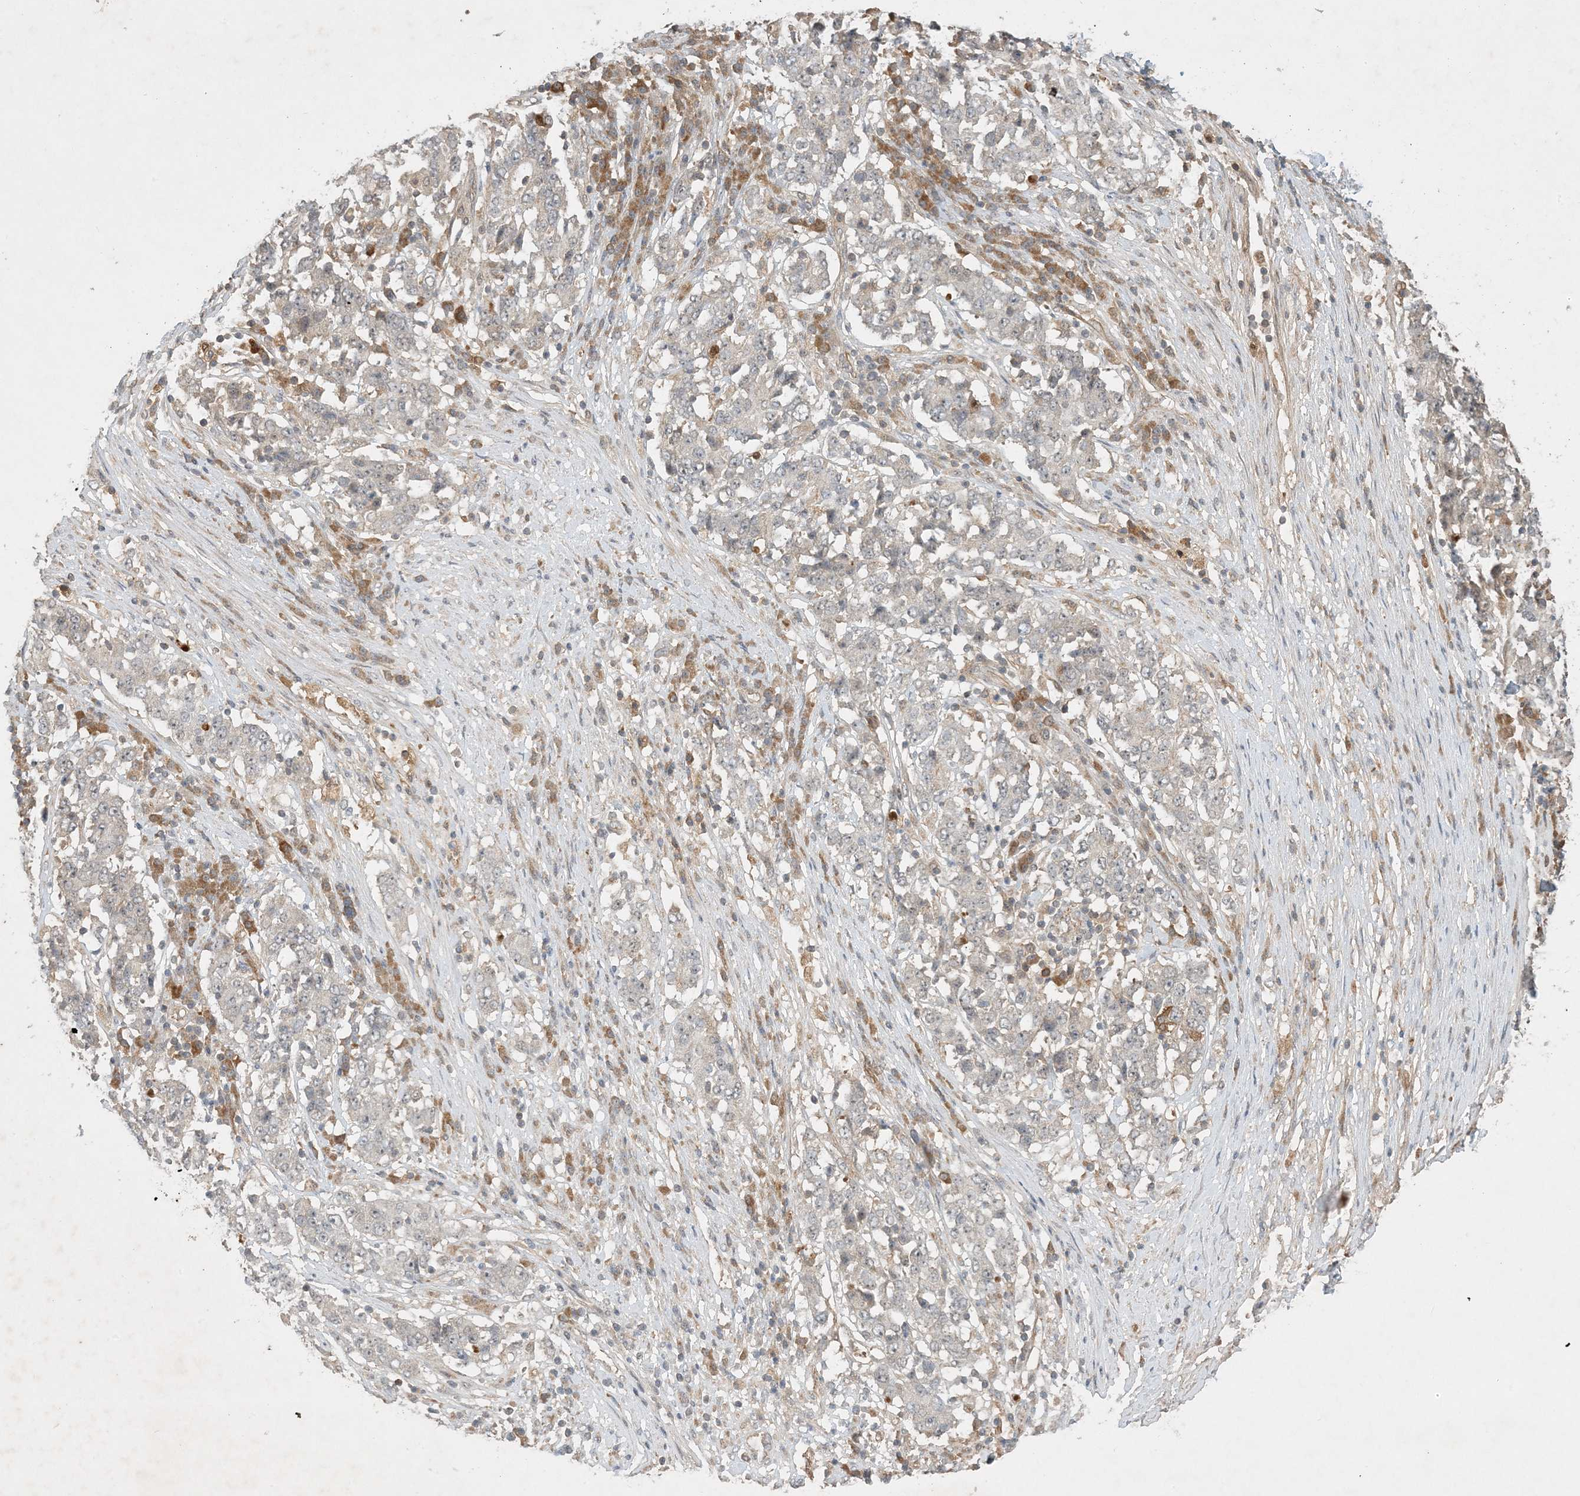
{"staining": {"intensity": "negative", "quantity": "none", "location": "none"}, "tissue": "stomach cancer", "cell_type": "Tumor cells", "image_type": "cancer", "snomed": [{"axis": "morphology", "description": "Adenocarcinoma, NOS"}, {"axis": "topography", "description": "Stomach"}], "caption": "Immunohistochemistry (IHC) photomicrograph of human stomach cancer stained for a protein (brown), which exhibits no positivity in tumor cells.", "gene": "ZCCHC4", "patient": {"sex": "male", "age": 59}}